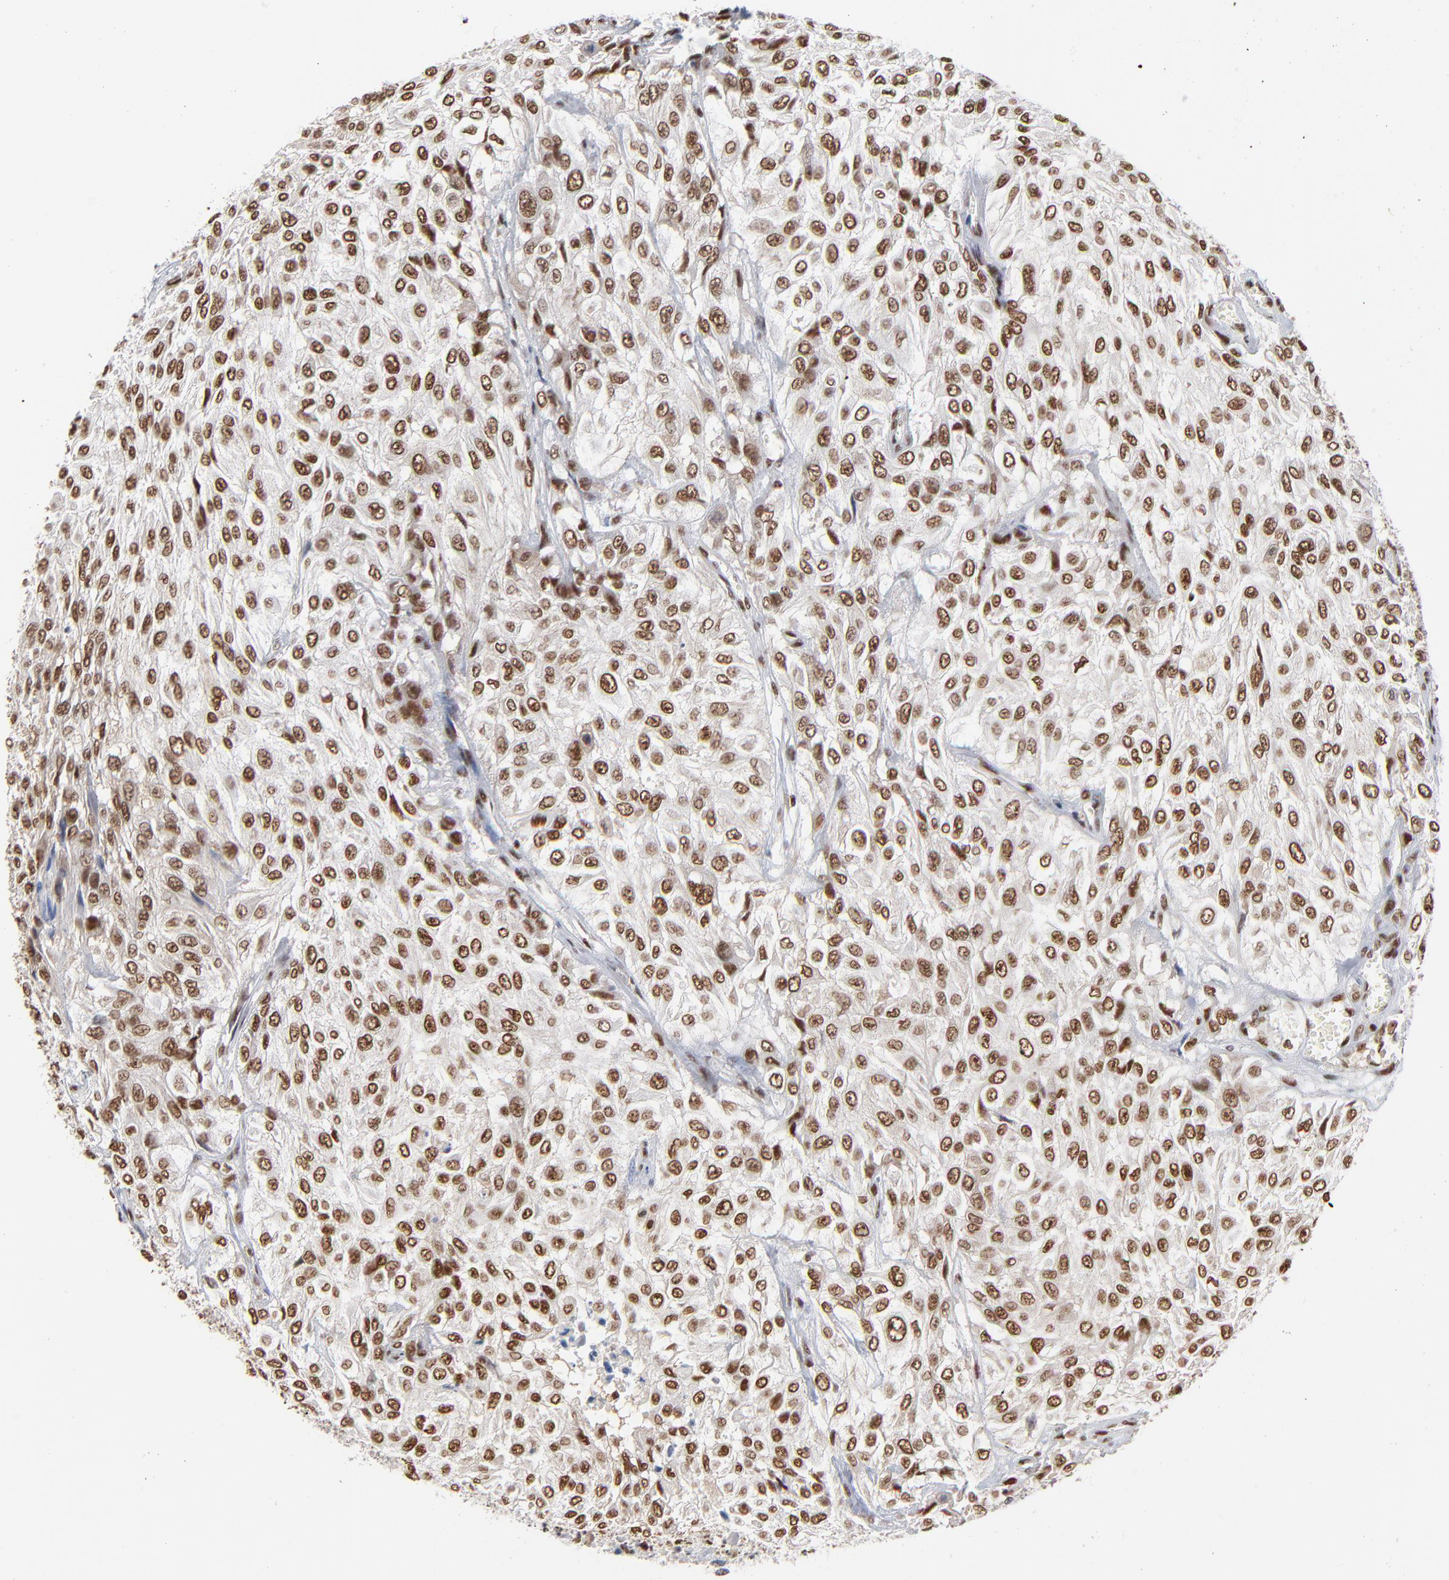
{"staining": {"intensity": "strong", "quantity": ">75%", "location": "nuclear"}, "tissue": "urothelial cancer", "cell_type": "Tumor cells", "image_type": "cancer", "snomed": [{"axis": "morphology", "description": "Urothelial carcinoma, High grade"}, {"axis": "topography", "description": "Urinary bladder"}], "caption": "Urothelial cancer stained with DAB immunohistochemistry exhibits high levels of strong nuclear expression in about >75% of tumor cells.", "gene": "CREB1", "patient": {"sex": "male", "age": 57}}